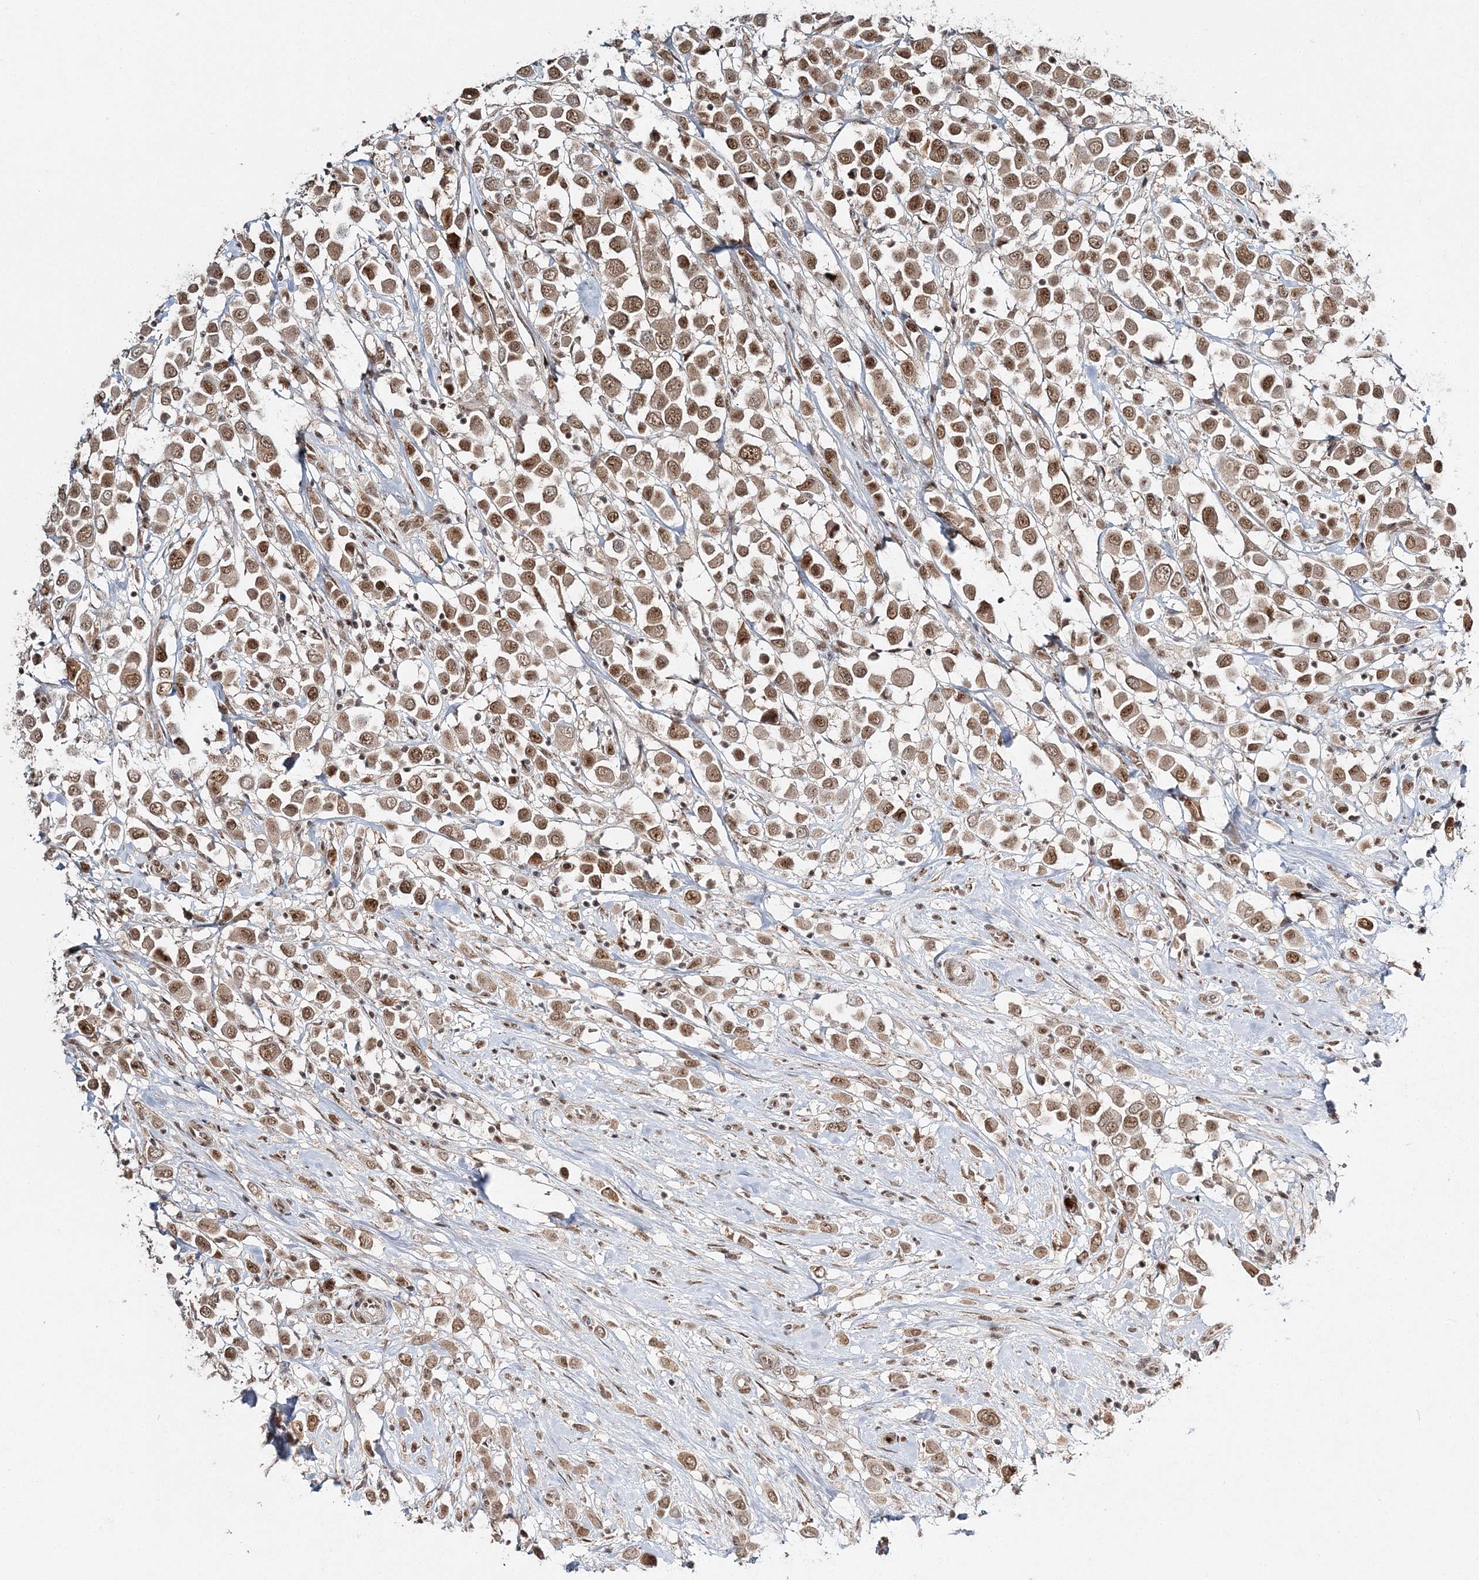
{"staining": {"intensity": "moderate", "quantity": ">75%", "location": "nuclear"}, "tissue": "breast cancer", "cell_type": "Tumor cells", "image_type": "cancer", "snomed": [{"axis": "morphology", "description": "Duct carcinoma"}, {"axis": "topography", "description": "Breast"}], "caption": "Human breast cancer stained with a protein marker reveals moderate staining in tumor cells.", "gene": "QRICH1", "patient": {"sex": "female", "age": 61}}